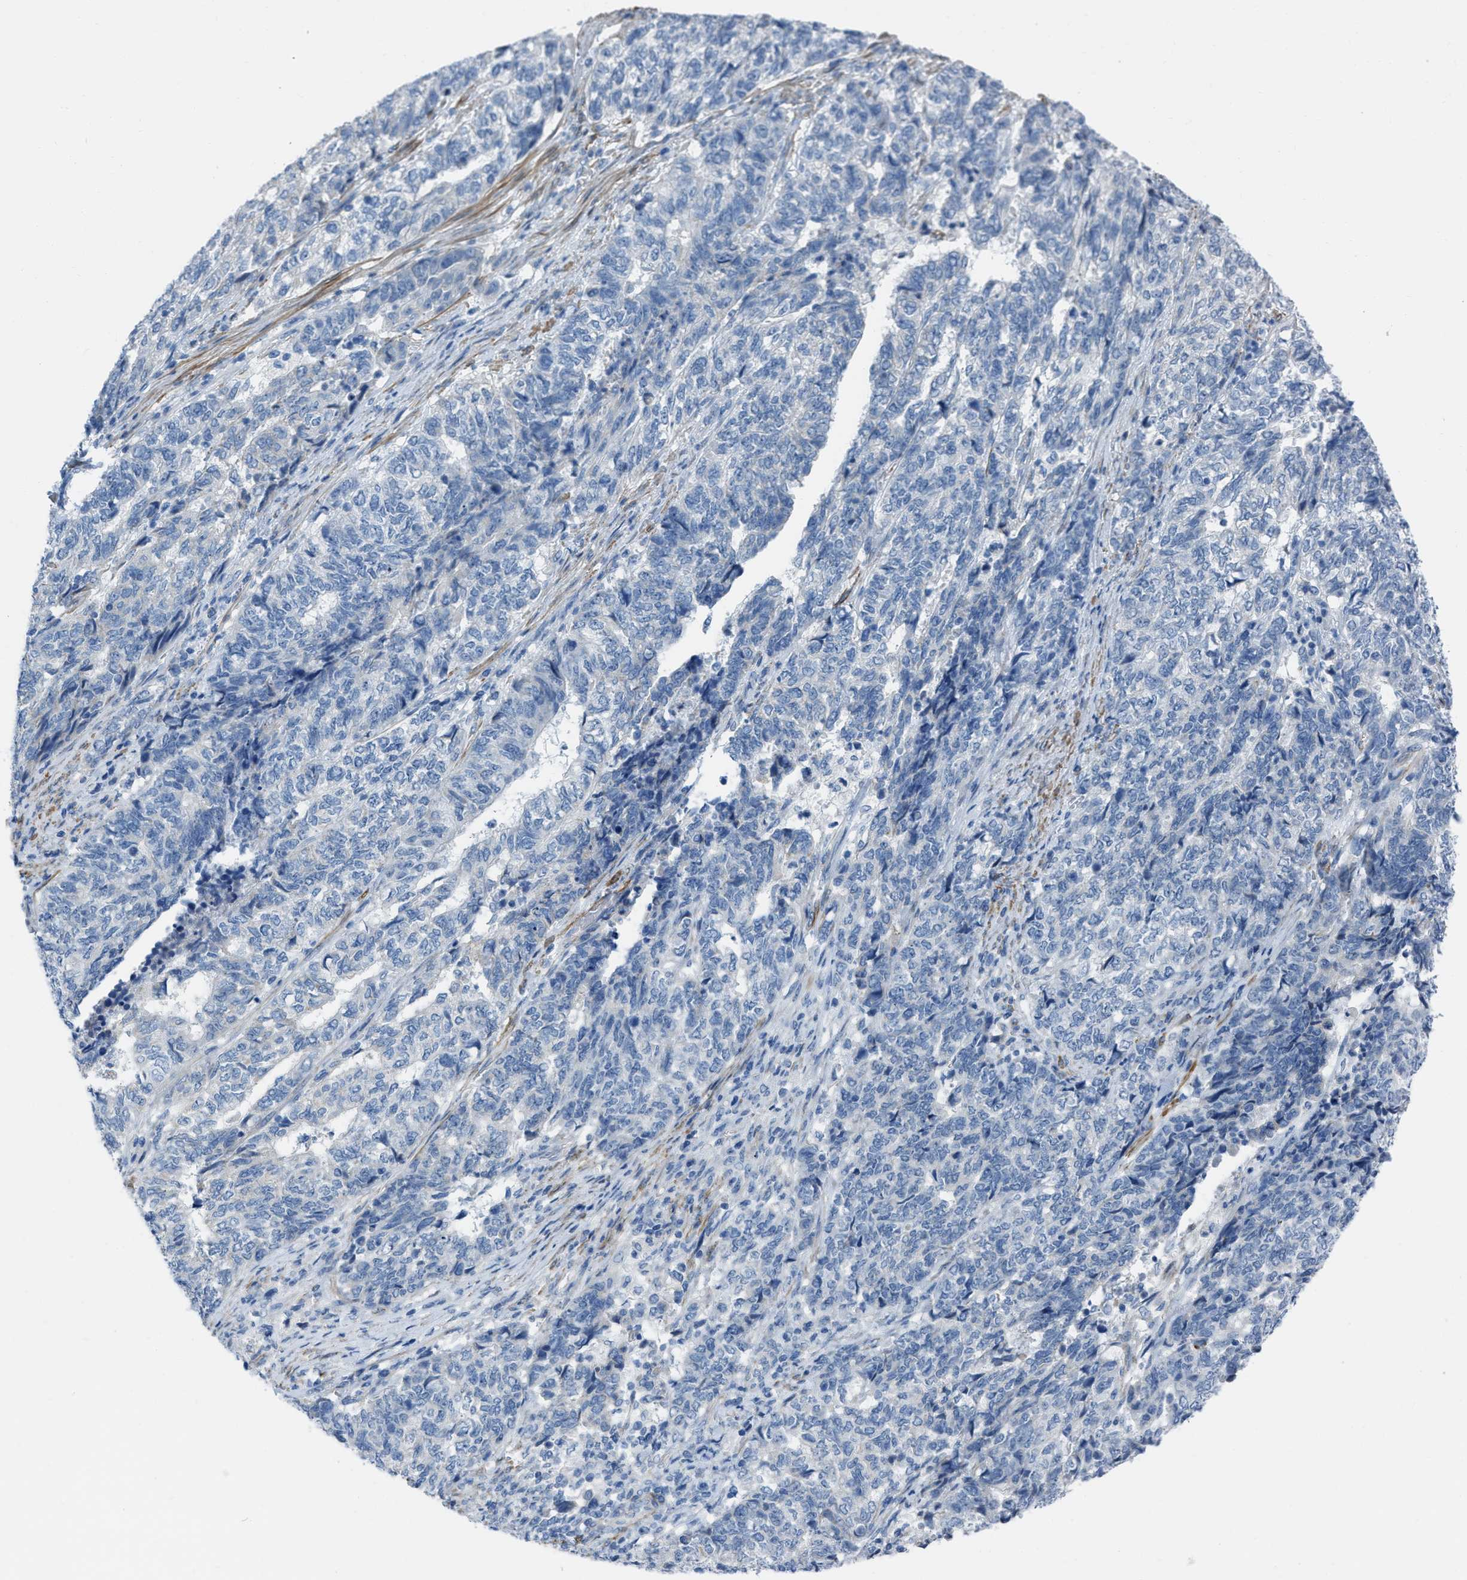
{"staining": {"intensity": "negative", "quantity": "none", "location": "none"}, "tissue": "endometrial cancer", "cell_type": "Tumor cells", "image_type": "cancer", "snomed": [{"axis": "morphology", "description": "Adenocarcinoma, NOS"}, {"axis": "topography", "description": "Endometrium"}], "caption": "Endometrial cancer (adenocarcinoma) stained for a protein using immunohistochemistry exhibits no staining tumor cells.", "gene": "SPATC1L", "patient": {"sex": "female", "age": 80}}